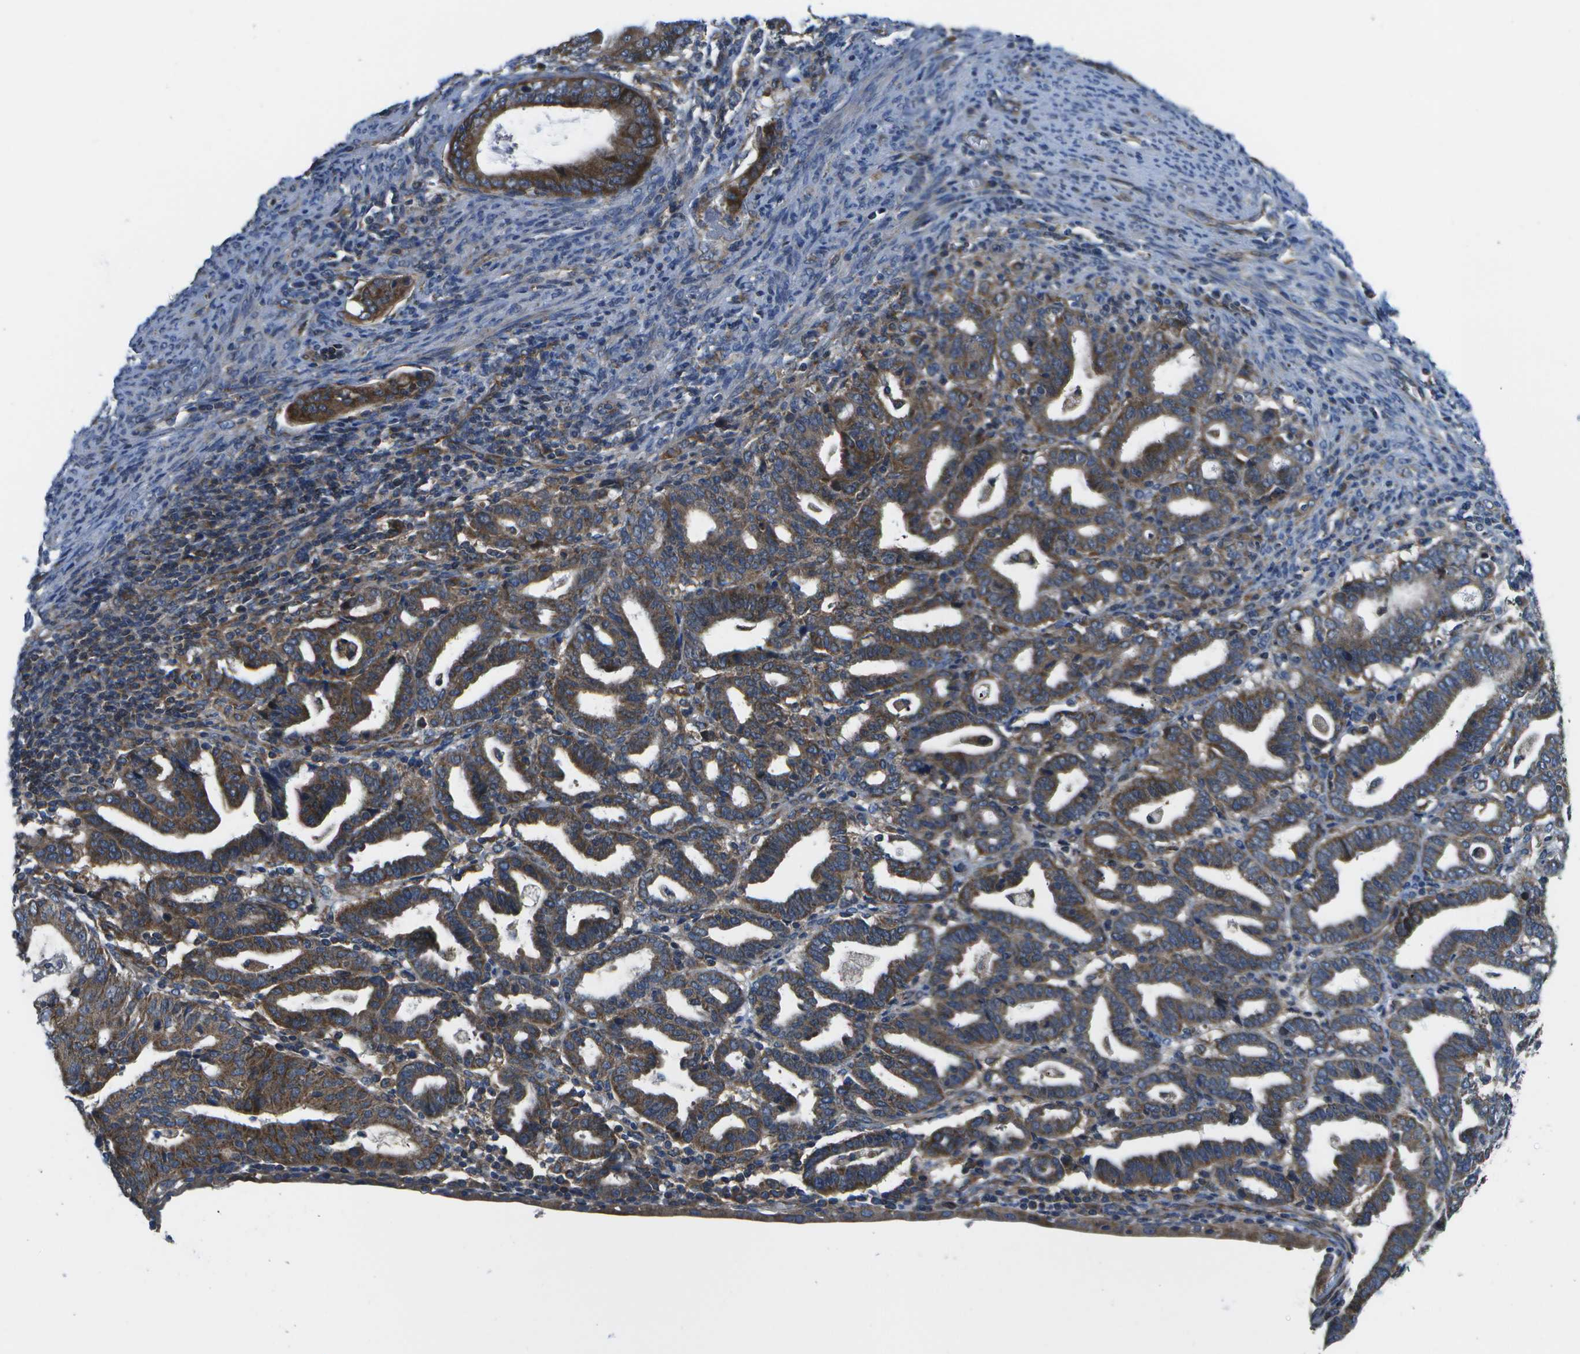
{"staining": {"intensity": "strong", "quantity": "25%-75%", "location": "cytoplasmic/membranous"}, "tissue": "endometrial cancer", "cell_type": "Tumor cells", "image_type": "cancer", "snomed": [{"axis": "morphology", "description": "Adenocarcinoma, NOS"}, {"axis": "topography", "description": "Uterus"}], "caption": "A brown stain labels strong cytoplasmic/membranous staining of a protein in endometrial cancer tumor cells.", "gene": "MVK", "patient": {"sex": "female", "age": 83}}